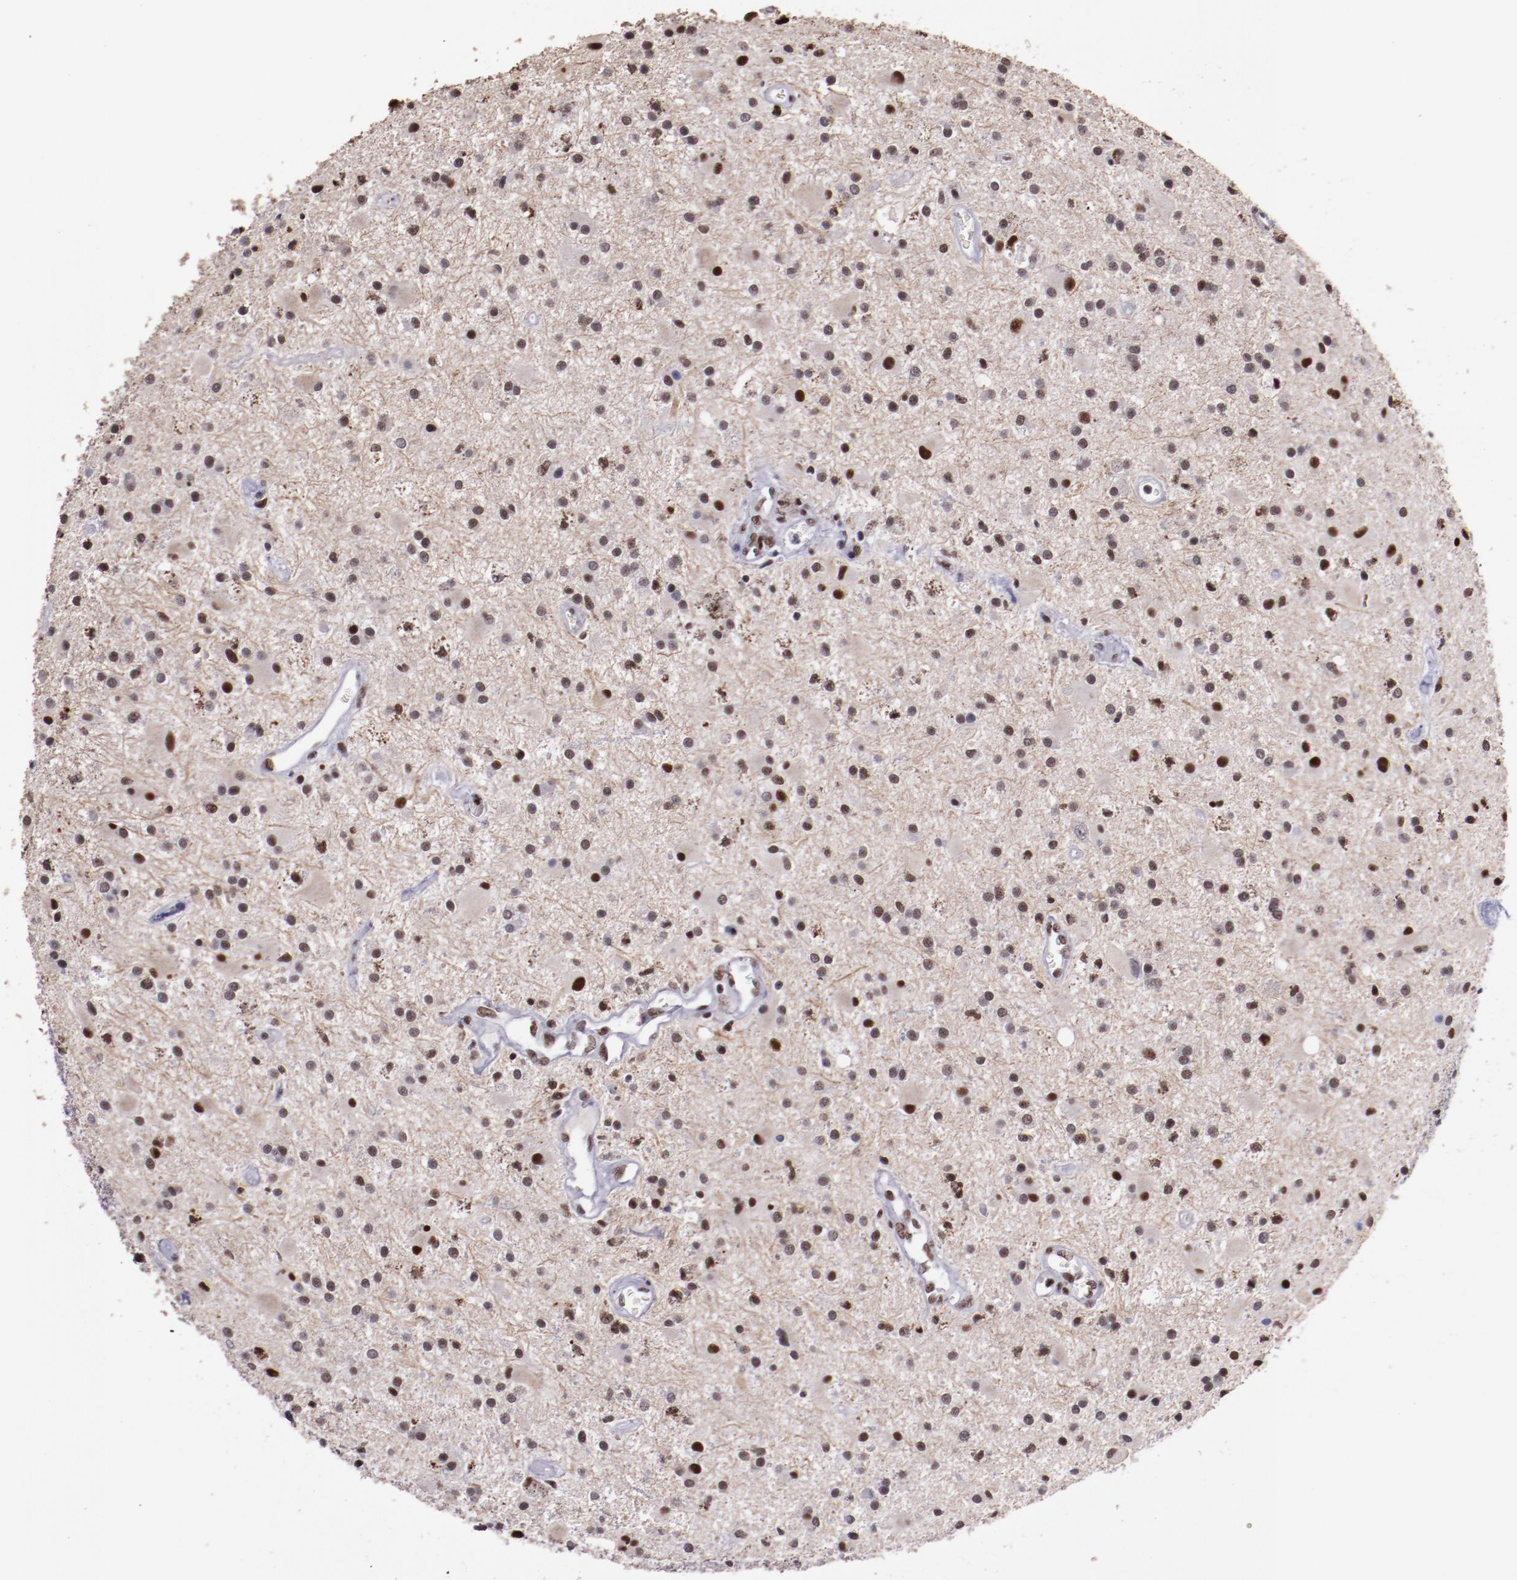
{"staining": {"intensity": "moderate", "quantity": "25%-75%", "location": "nuclear"}, "tissue": "glioma", "cell_type": "Tumor cells", "image_type": "cancer", "snomed": [{"axis": "morphology", "description": "Glioma, malignant, Low grade"}, {"axis": "topography", "description": "Brain"}], "caption": "A histopathology image of glioma stained for a protein demonstrates moderate nuclear brown staining in tumor cells. The staining is performed using DAB (3,3'-diaminobenzidine) brown chromogen to label protein expression. The nuclei are counter-stained blue using hematoxylin.", "gene": "PPP4R3A", "patient": {"sex": "male", "age": 58}}